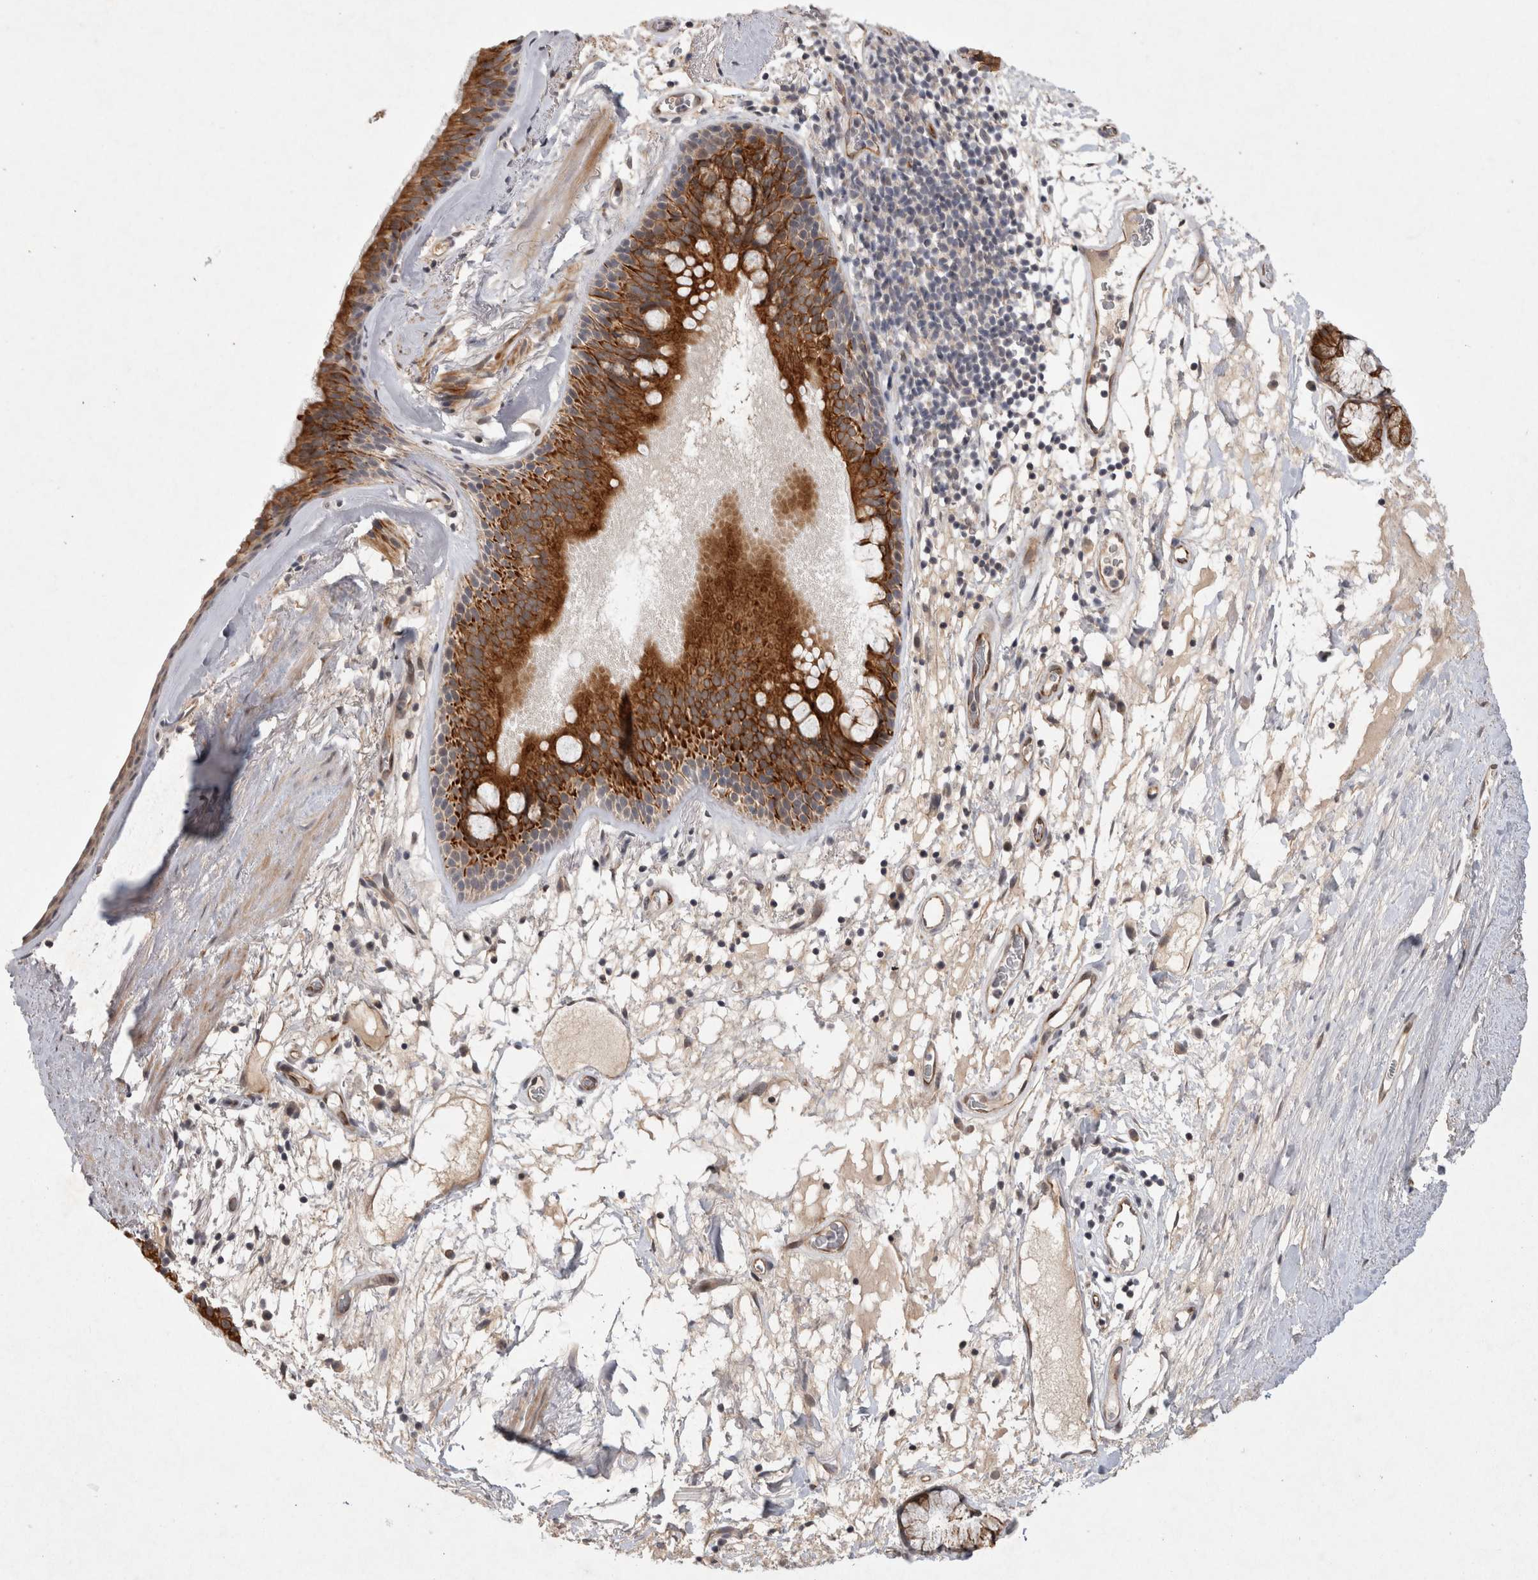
{"staining": {"intensity": "strong", "quantity": ">75%", "location": "cytoplasmic/membranous"}, "tissue": "bronchus", "cell_type": "Respiratory epithelial cells", "image_type": "normal", "snomed": [{"axis": "morphology", "description": "Normal tissue, NOS"}, {"axis": "topography", "description": "Cartilage tissue"}], "caption": "High-magnification brightfield microscopy of normal bronchus stained with DAB (3,3'-diaminobenzidine) (brown) and counterstained with hematoxylin (blue). respiratory epithelial cells exhibit strong cytoplasmic/membranous staining is seen in about>75% of cells. Immunohistochemistry (ihc) stains the protein in brown and the nuclei are stained blue.", "gene": "CRISPLD1", "patient": {"sex": "female", "age": 63}}